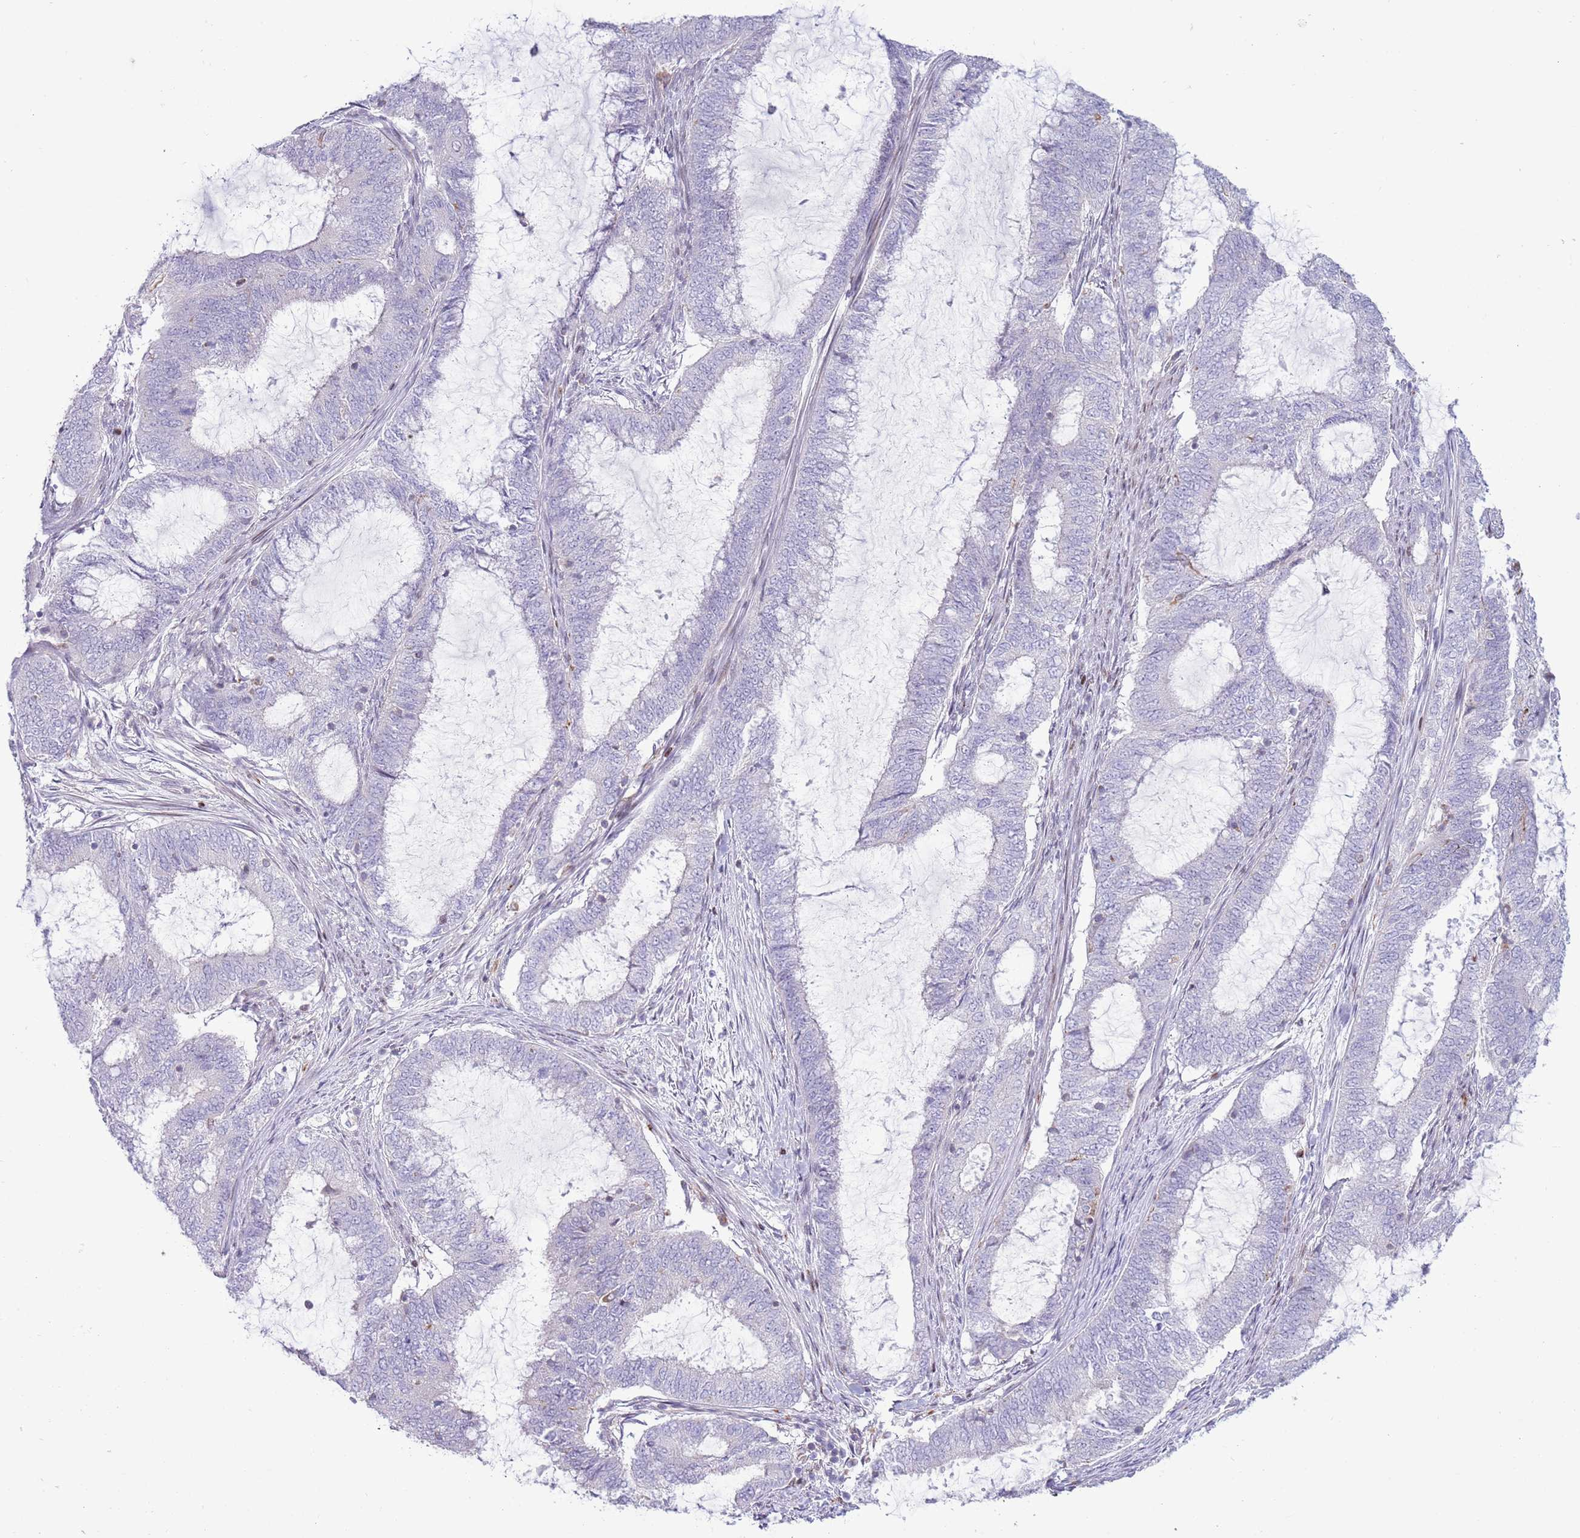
{"staining": {"intensity": "negative", "quantity": "none", "location": "none"}, "tissue": "endometrial cancer", "cell_type": "Tumor cells", "image_type": "cancer", "snomed": [{"axis": "morphology", "description": "Adenocarcinoma, NOS"}, {"axis": "topography", "description": "Endometrium"}], "caption": "There is no significant expression in tumor cells of endometrial adenocarcinoma. The staining is performed using DAB (3,3'-diaminobenzidine) brown chromogen with nuclei counter-stained in using hematoxylin.", "gene": "ANO8", "patient": {"sex": "female", "age": 51}}